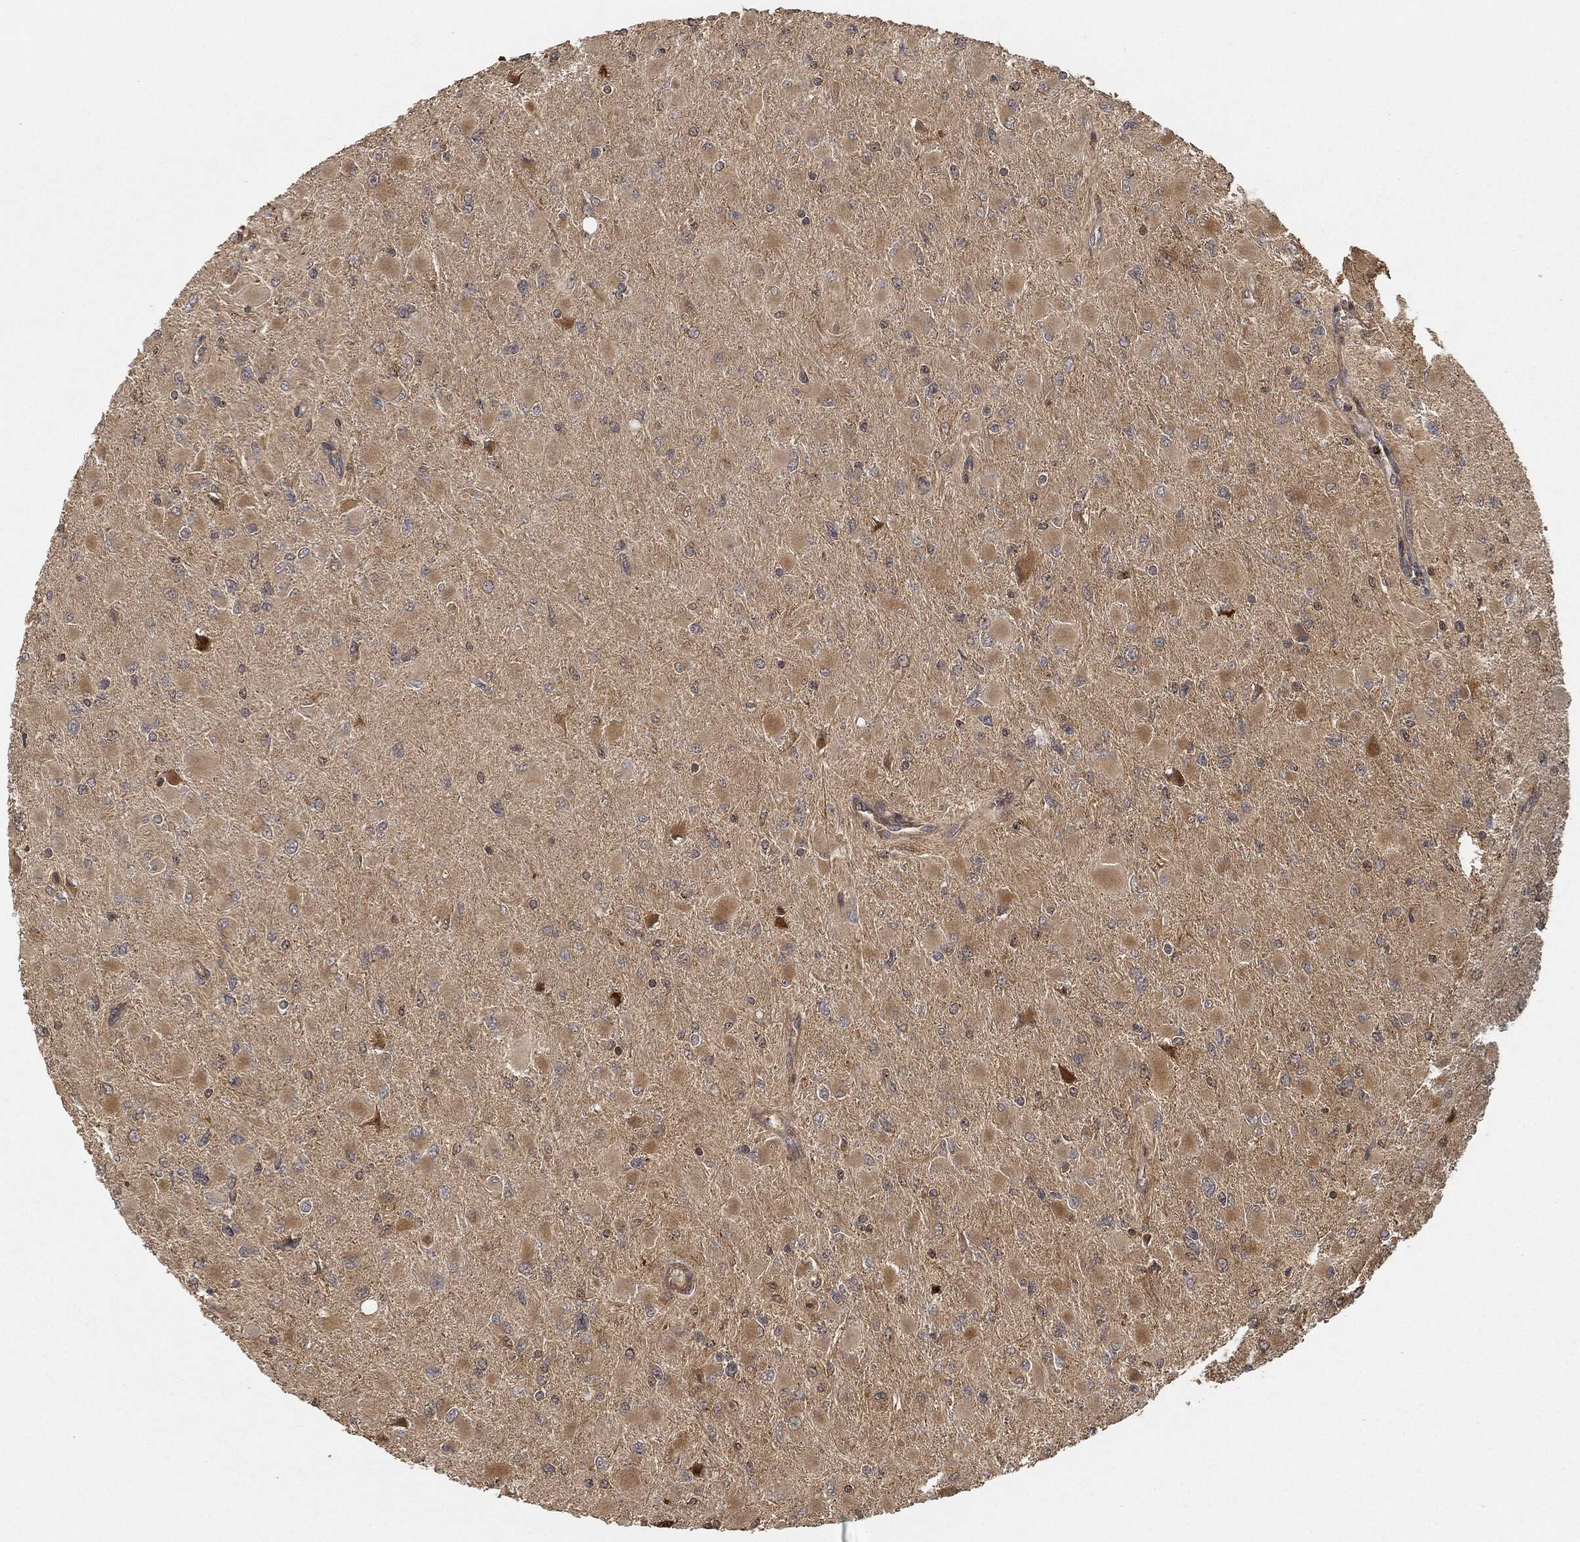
{"staining": {"intensity": "moderate", "quantity": "25%-75%", "location": "cytoplasmic/membranous"}, "tissue": "glioma", "cell_type": "Tumor cells", "image_type": "cancer", "snomed": [{"axis": "morphology", "description": "Glioma, malignant, High grade"}, {"axis": "topography", "description": "Cerebral cortex"}], "caption": "Human glioma stained with a protein marker displays moderate staining in tumor cells.", "gene": "TPT1", "patient": {"sex": "female", "age": 36}}